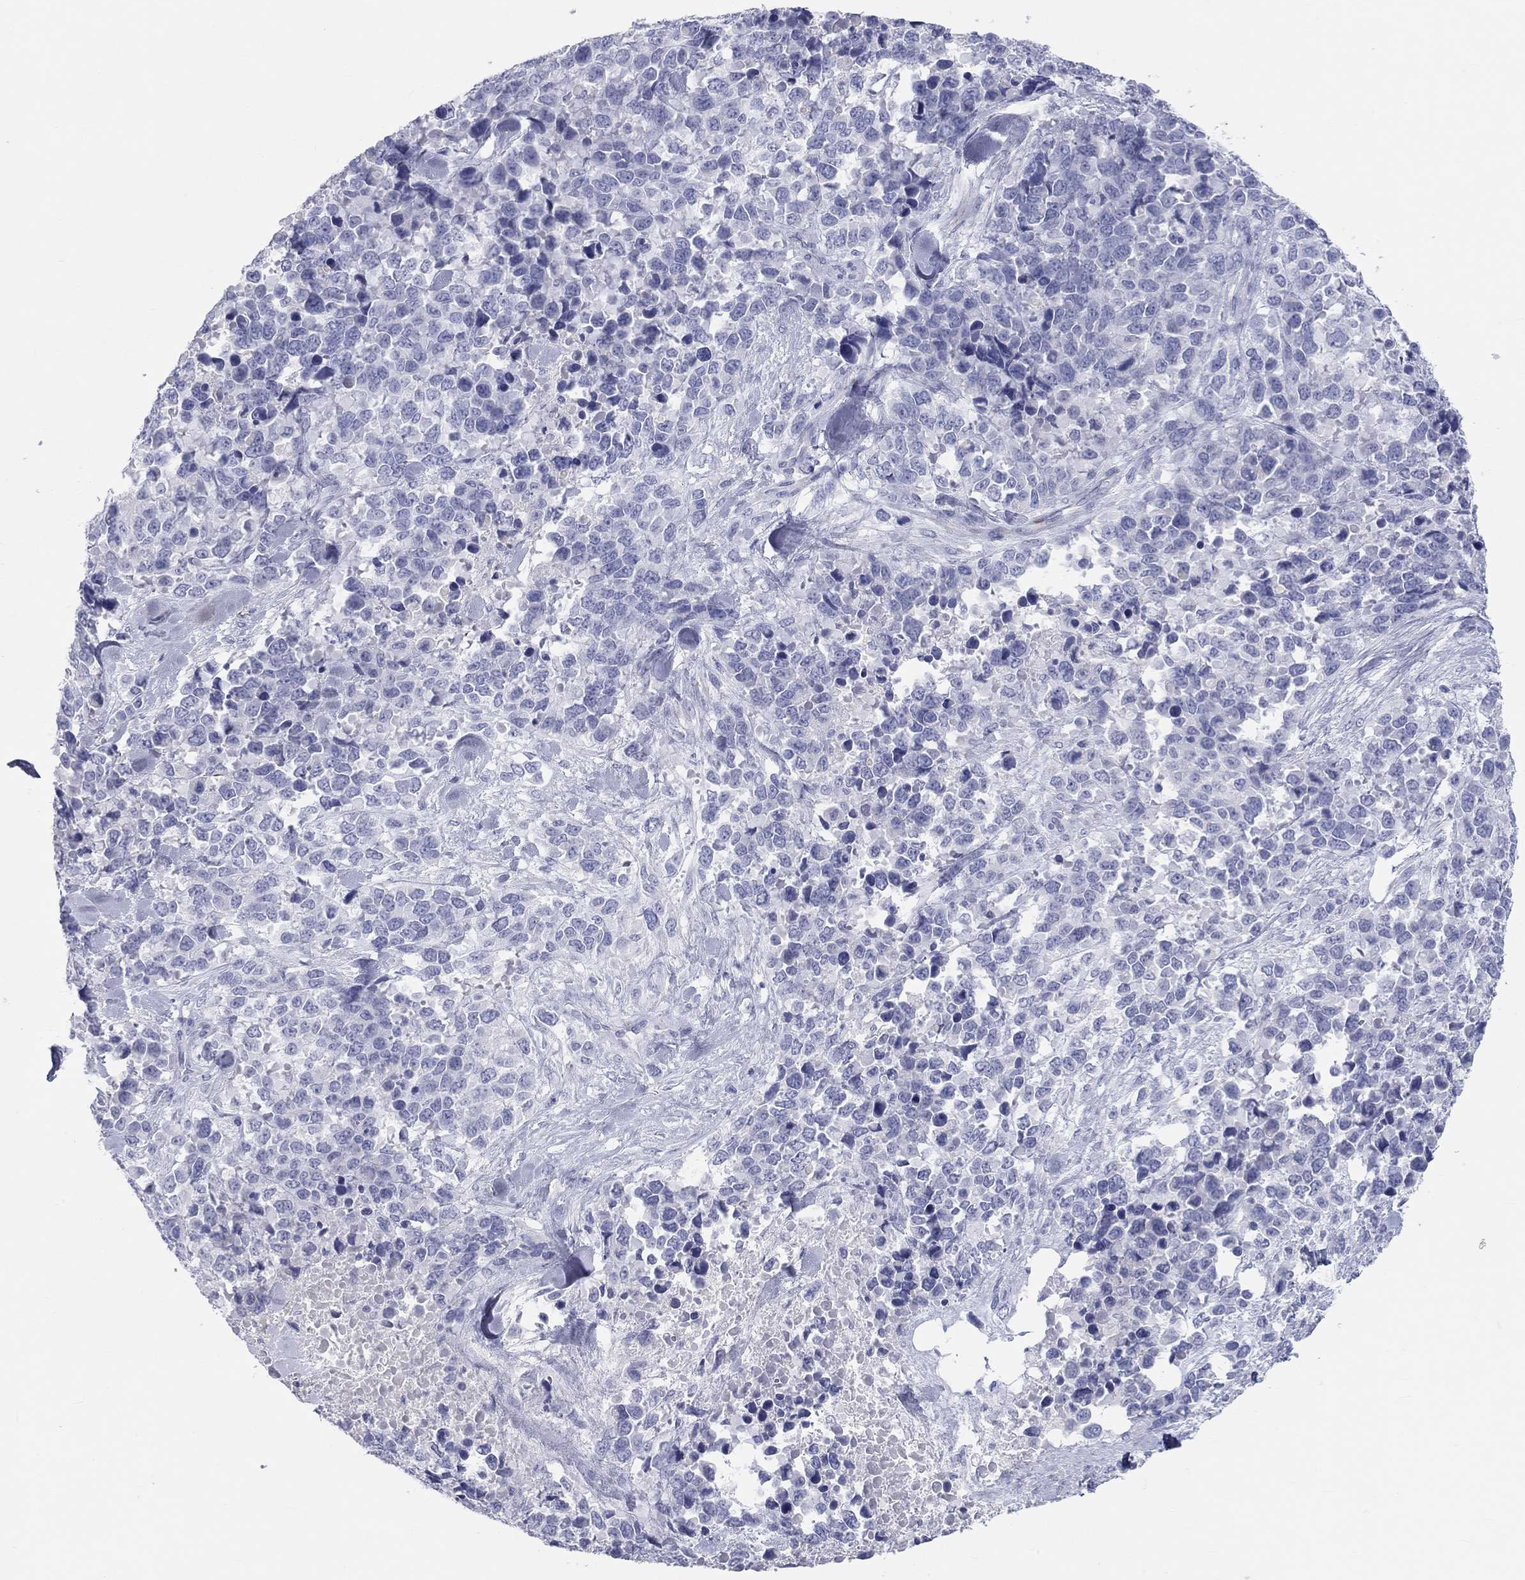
{"staining": {"intensity": "negative", "quantity": "none", "location": "none"}, "tissue": "melanoma", "cell_type": "Tumor cells", "image_type": "cancer", "snomed": [{"axis": "morphology", "description": "Malignant melanoma, Metastatic site"}, {"axis": "topography", "description": "Skin"}], "caption": "DAB immunohistochemical staining of melanoma demonstrates no significant positivity in tumor cells.", "gene": "PCDHGC5", "patient": {"sex": "male", "age": 84}}